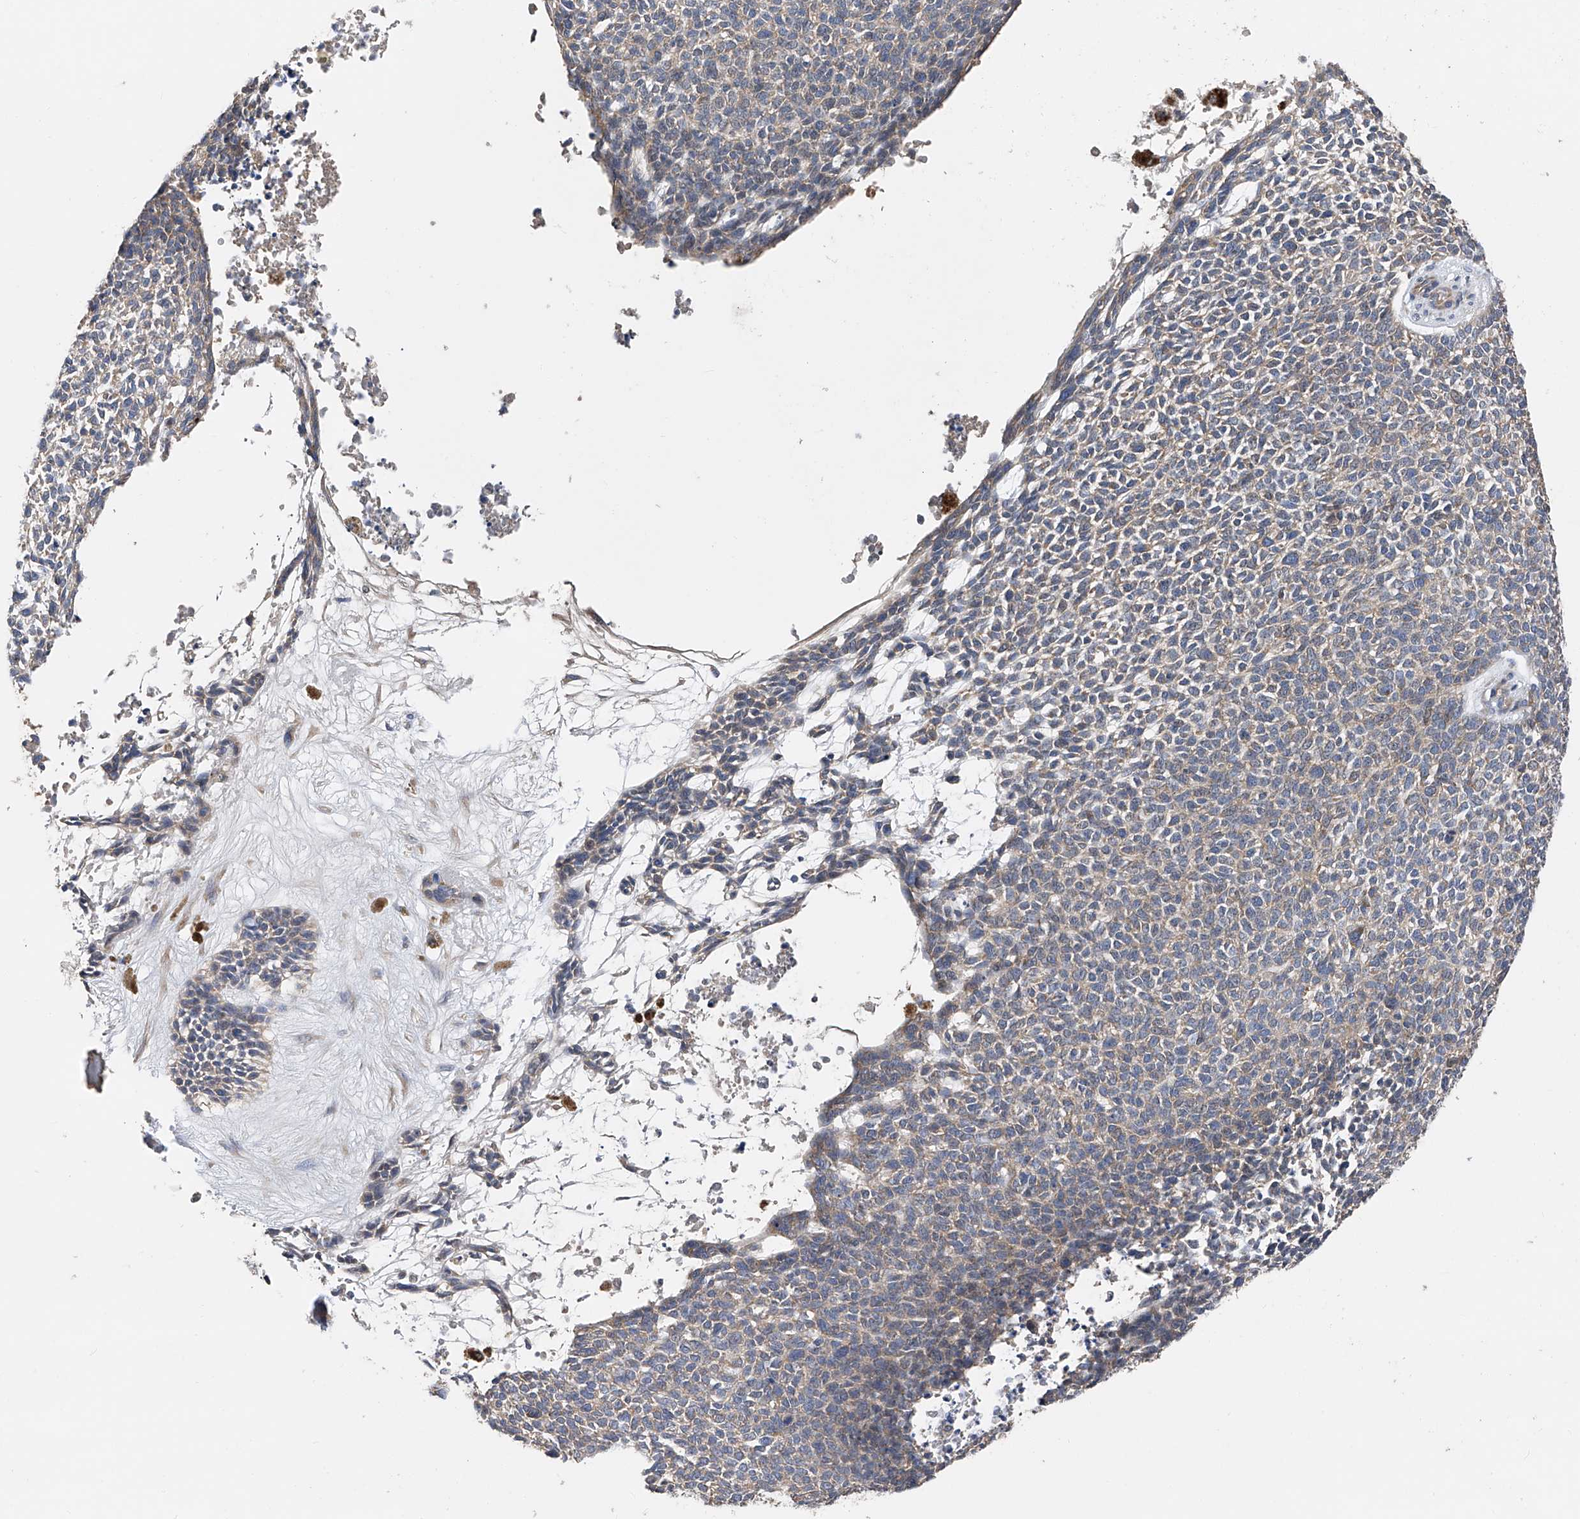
{"staining": {"intensity": "weak", "quantity": "25%-75%", "location": "cytoplasmic/membranous"}, "tissue": "skin cancer", "cell_type": "Tumor cells", "image_type": "cancer", "snomed": [{"axis": "morphology", "description": "Basal cell carcinoma"}, {"axis": "topography", "description": "Skin"}], "caption": "Skin cancer (basal cell carcinoma) tissue reveals weak cytoplasmic/membranous expression in about 25%-75% of tumor cells, visualized by immunohistochemistry. The protein is stained brown, and the nuclei are stained in blue (DAB (3,3'-diaminobenzidine) IHC with brightfield microscopy, high magnification).", "gene": "PTK2", "patient": {"sex": "female", "age": 84}}